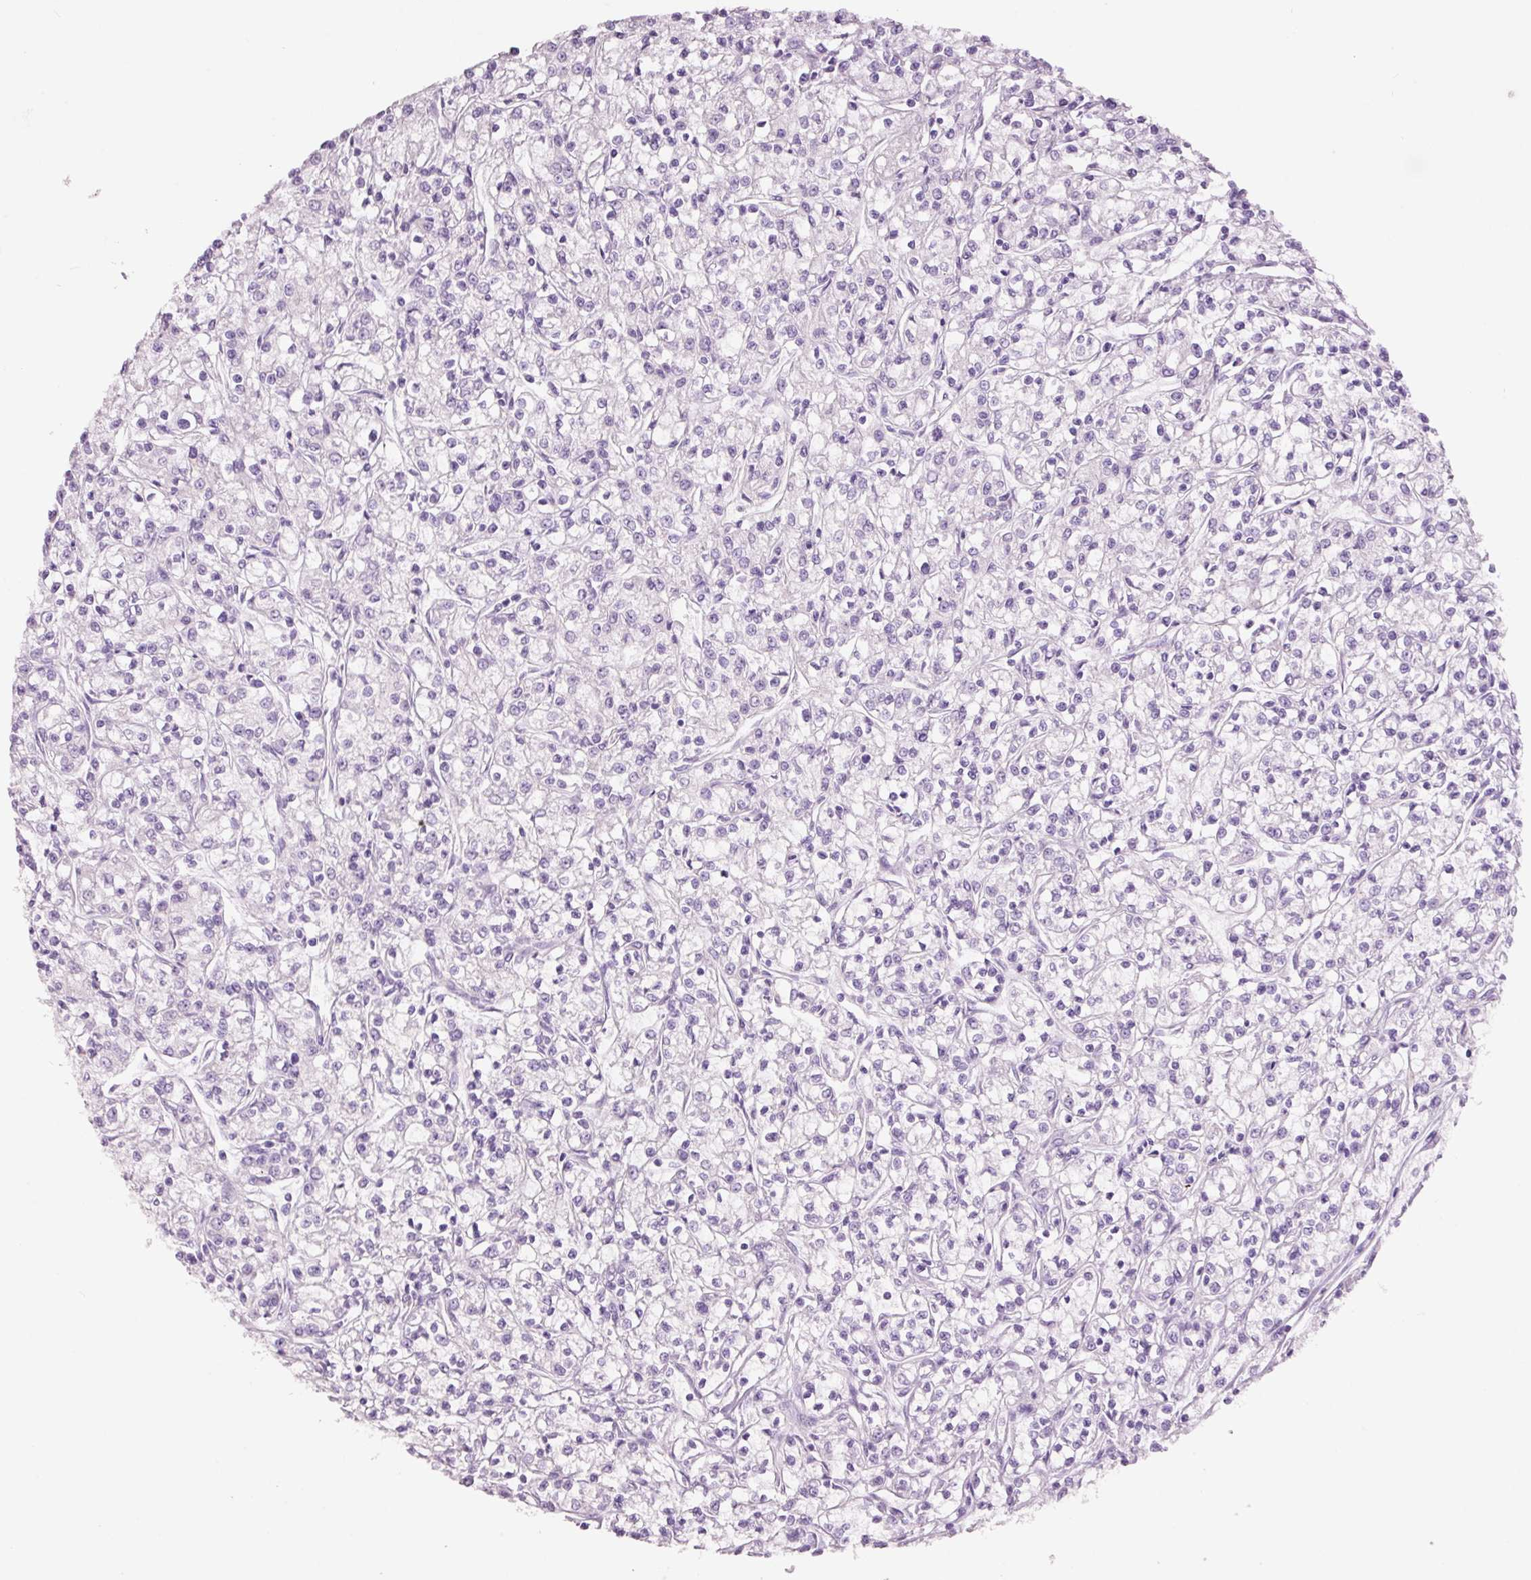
{"staining": {"intensity": "negative", "quantity": "none", "location": "none"}, "tissue": "renal cancer", "cell_type": "Tumor cells", "image_type": "cancer", "snomed": [{"axis": "morphology", "description": "Adenocarcinoma, NOS"}, {"axis": "topography", "description": "Kidney"}], "caption": "Image shows no protein positivity in tumor cells of renal cancer (adenocarcinoma) tissue.", "gene": "GCG", "patient": {"sex": "female", "age": 59}}